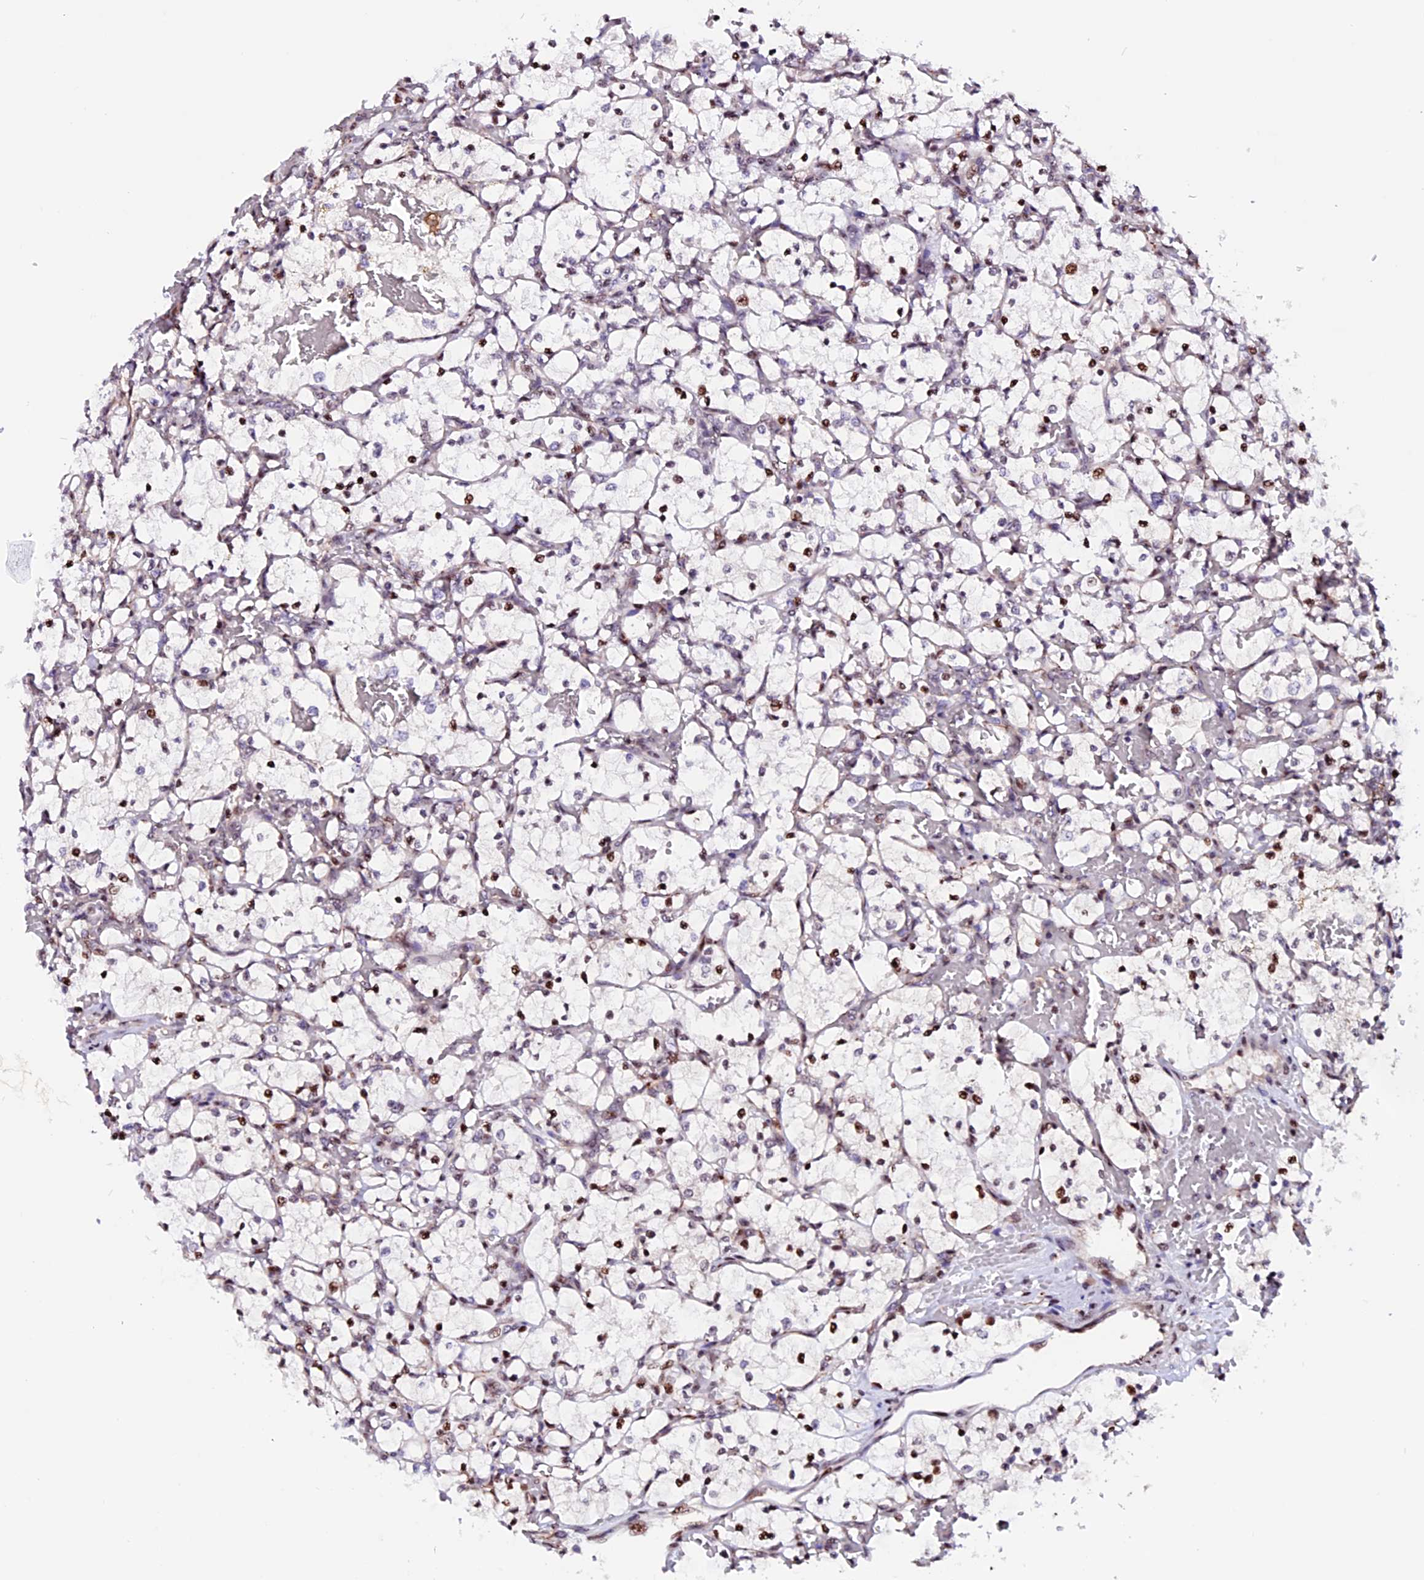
{"staining": {"intensity": "moderate", "quantity": "<25%", "location": "nuclear"}, "tissue": "renal cancer", "cell_type": "Tumor cells", "image_type": "cancer", "snomed": [{"axis": "morphology", "description": "Adenocarcinoma, NOS"}, {"axis": "topography", "description": "Kidney"}], "caption": "Renal adenocarcinoma was stained to show a protein in brown. There is low levels of moderate nuclear positivity in about <25% of tumor cells.", "gene": "RINL", "patient": {"sex": "female", "age": 69}}